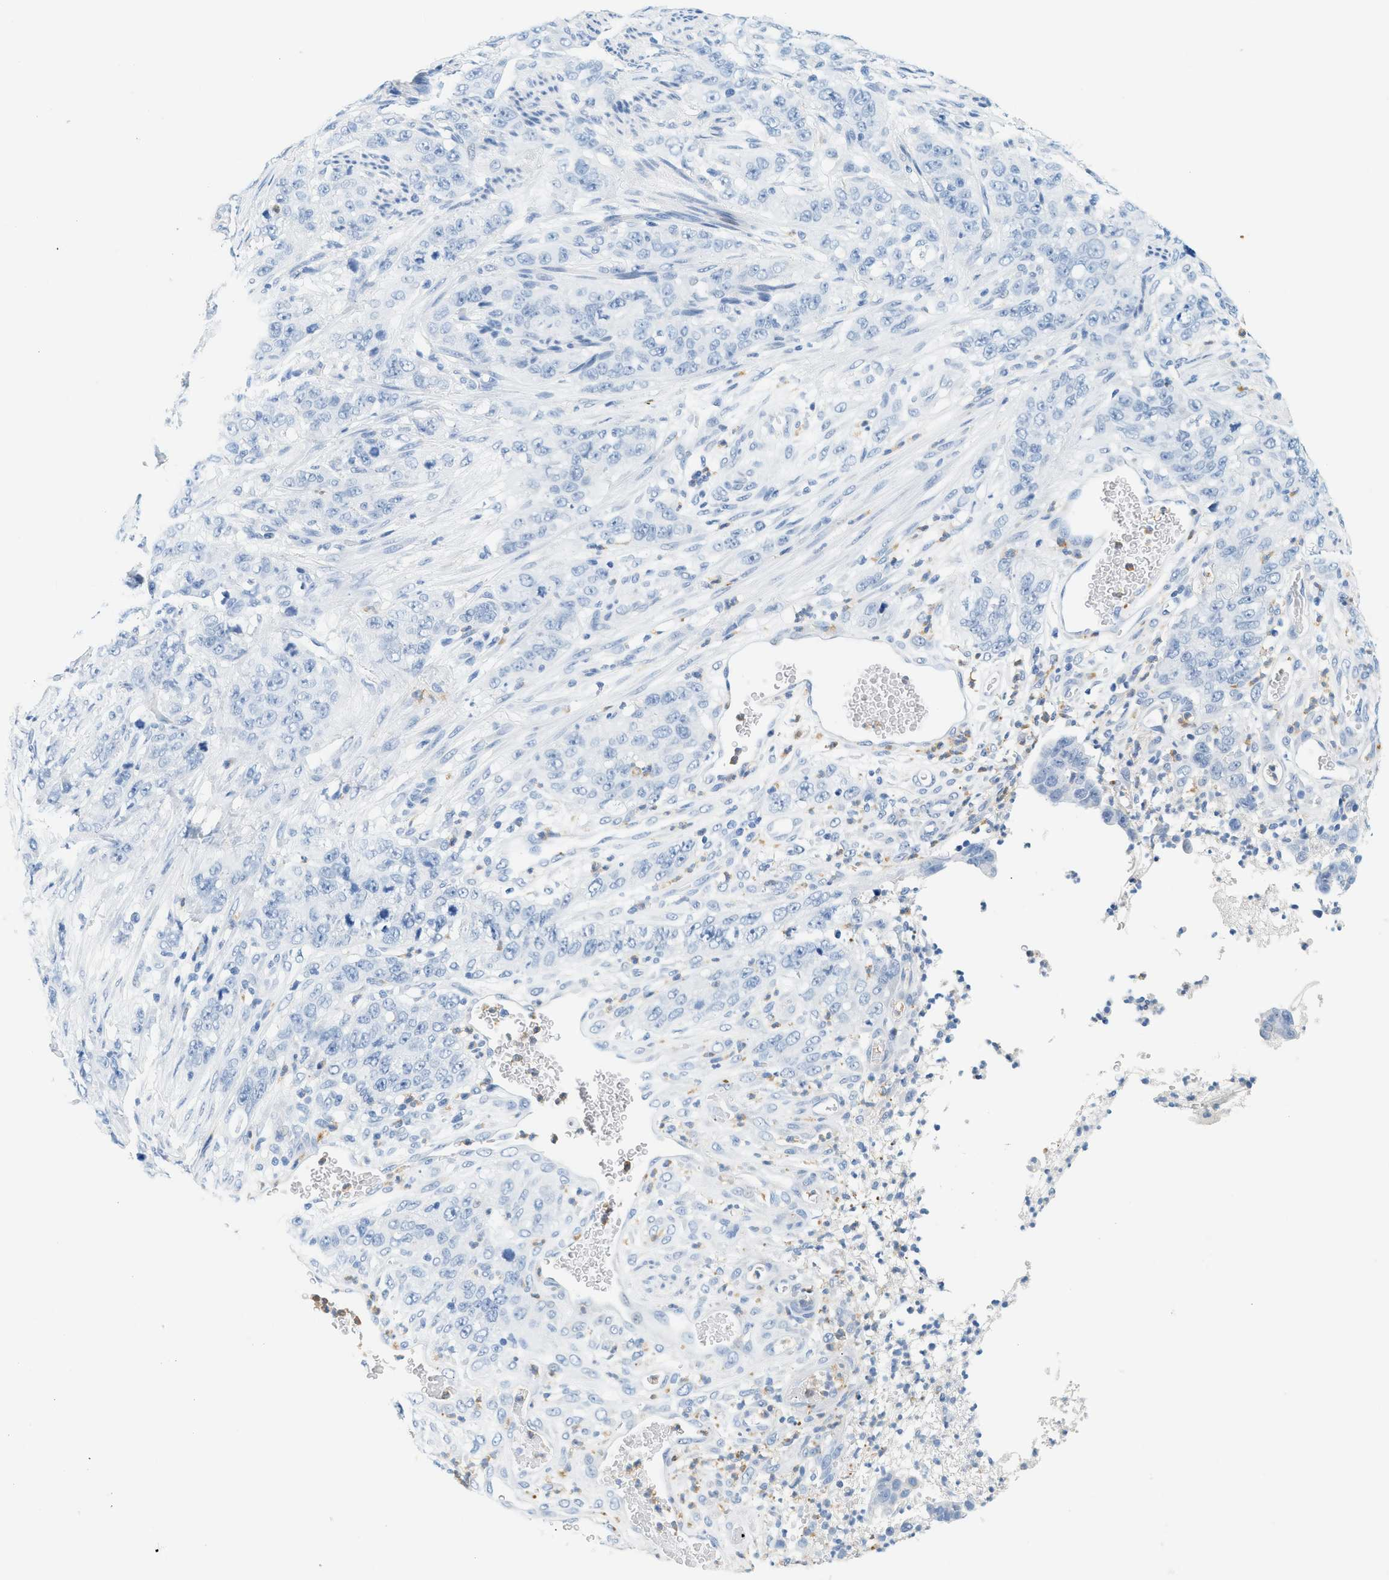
{"staining": {"intensity": "negative", "quantity": "none", "location": "none"}, "tissue": "stomach cancer", "cell_type": "Tumor cells", "image_type": "cancer", "snomed": [{"axis": "morphology", "description": "Adenocarcinoma, NOS"}, {"axis": "topography", "description": "Stomach"}], "caption": "The IHC histopathology image has no significant expression in tumor cells of stomach cancer (adenocarcinoma) tissue.", "gene": "LCN2", "patient": {"sex": "male", "age": 48}}